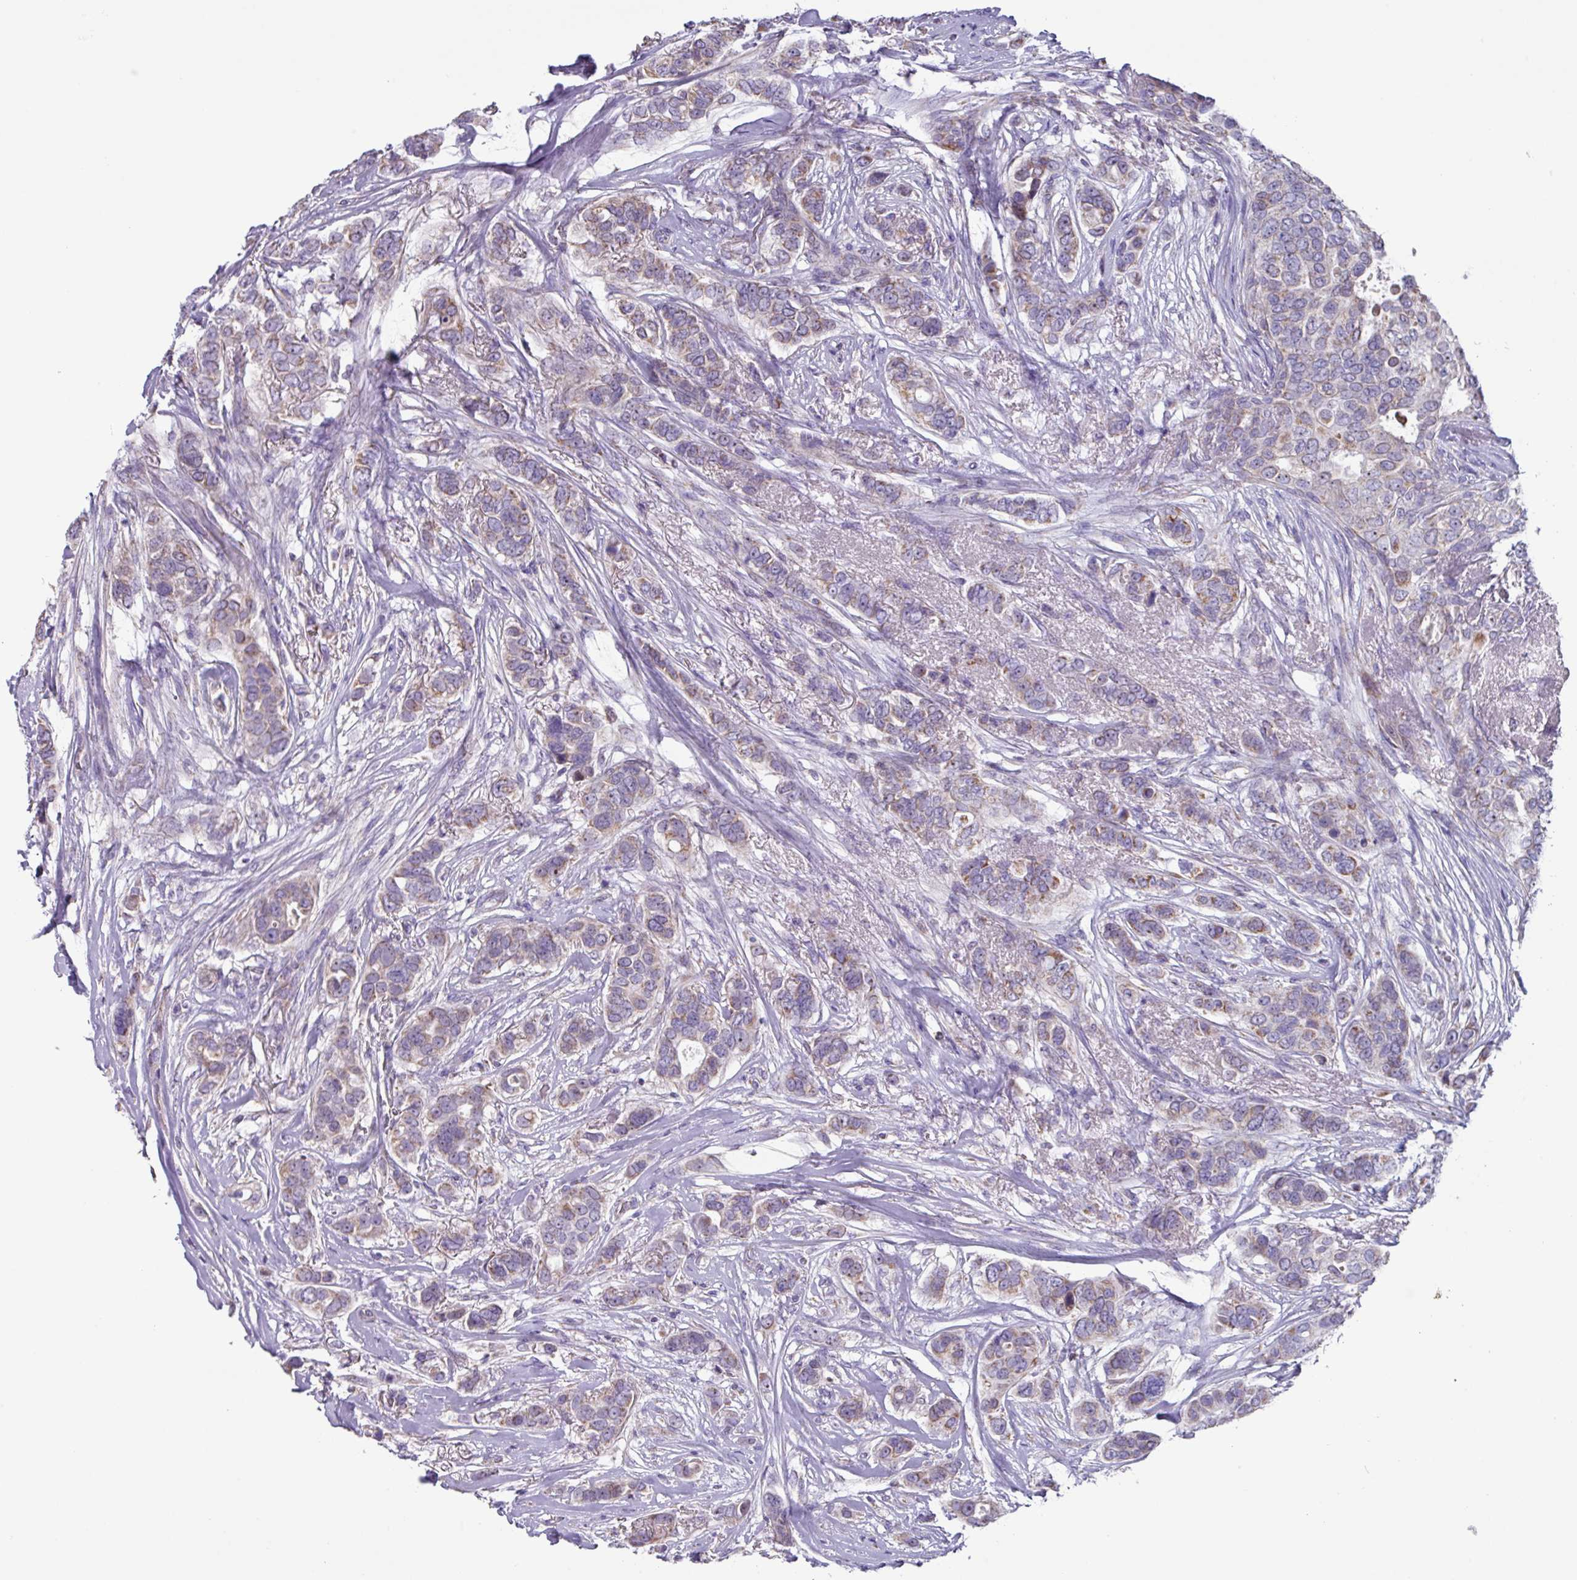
{"staining": {"intensity": "moderate", "quantity": "25%-75%", "location": "cytoplasmic/membranous"}, "tissue": "breast cancer", "cell_type": "Tumor cells", "image_type": "cancer", "snomed": [{"axis": "morphology", "description": "Lobular carcinoma"}, {"axis": "topography", "description": "Breast"}], "caption": "There is medium levels of moderate cytoplasmic/membranous expression in tumor cells of breast lobular carcinoma, as demonstrated by immunohistochemical staining (brown color).", "gene": "MT-ND4", "patient": {"sex": "female", "age": 51}}